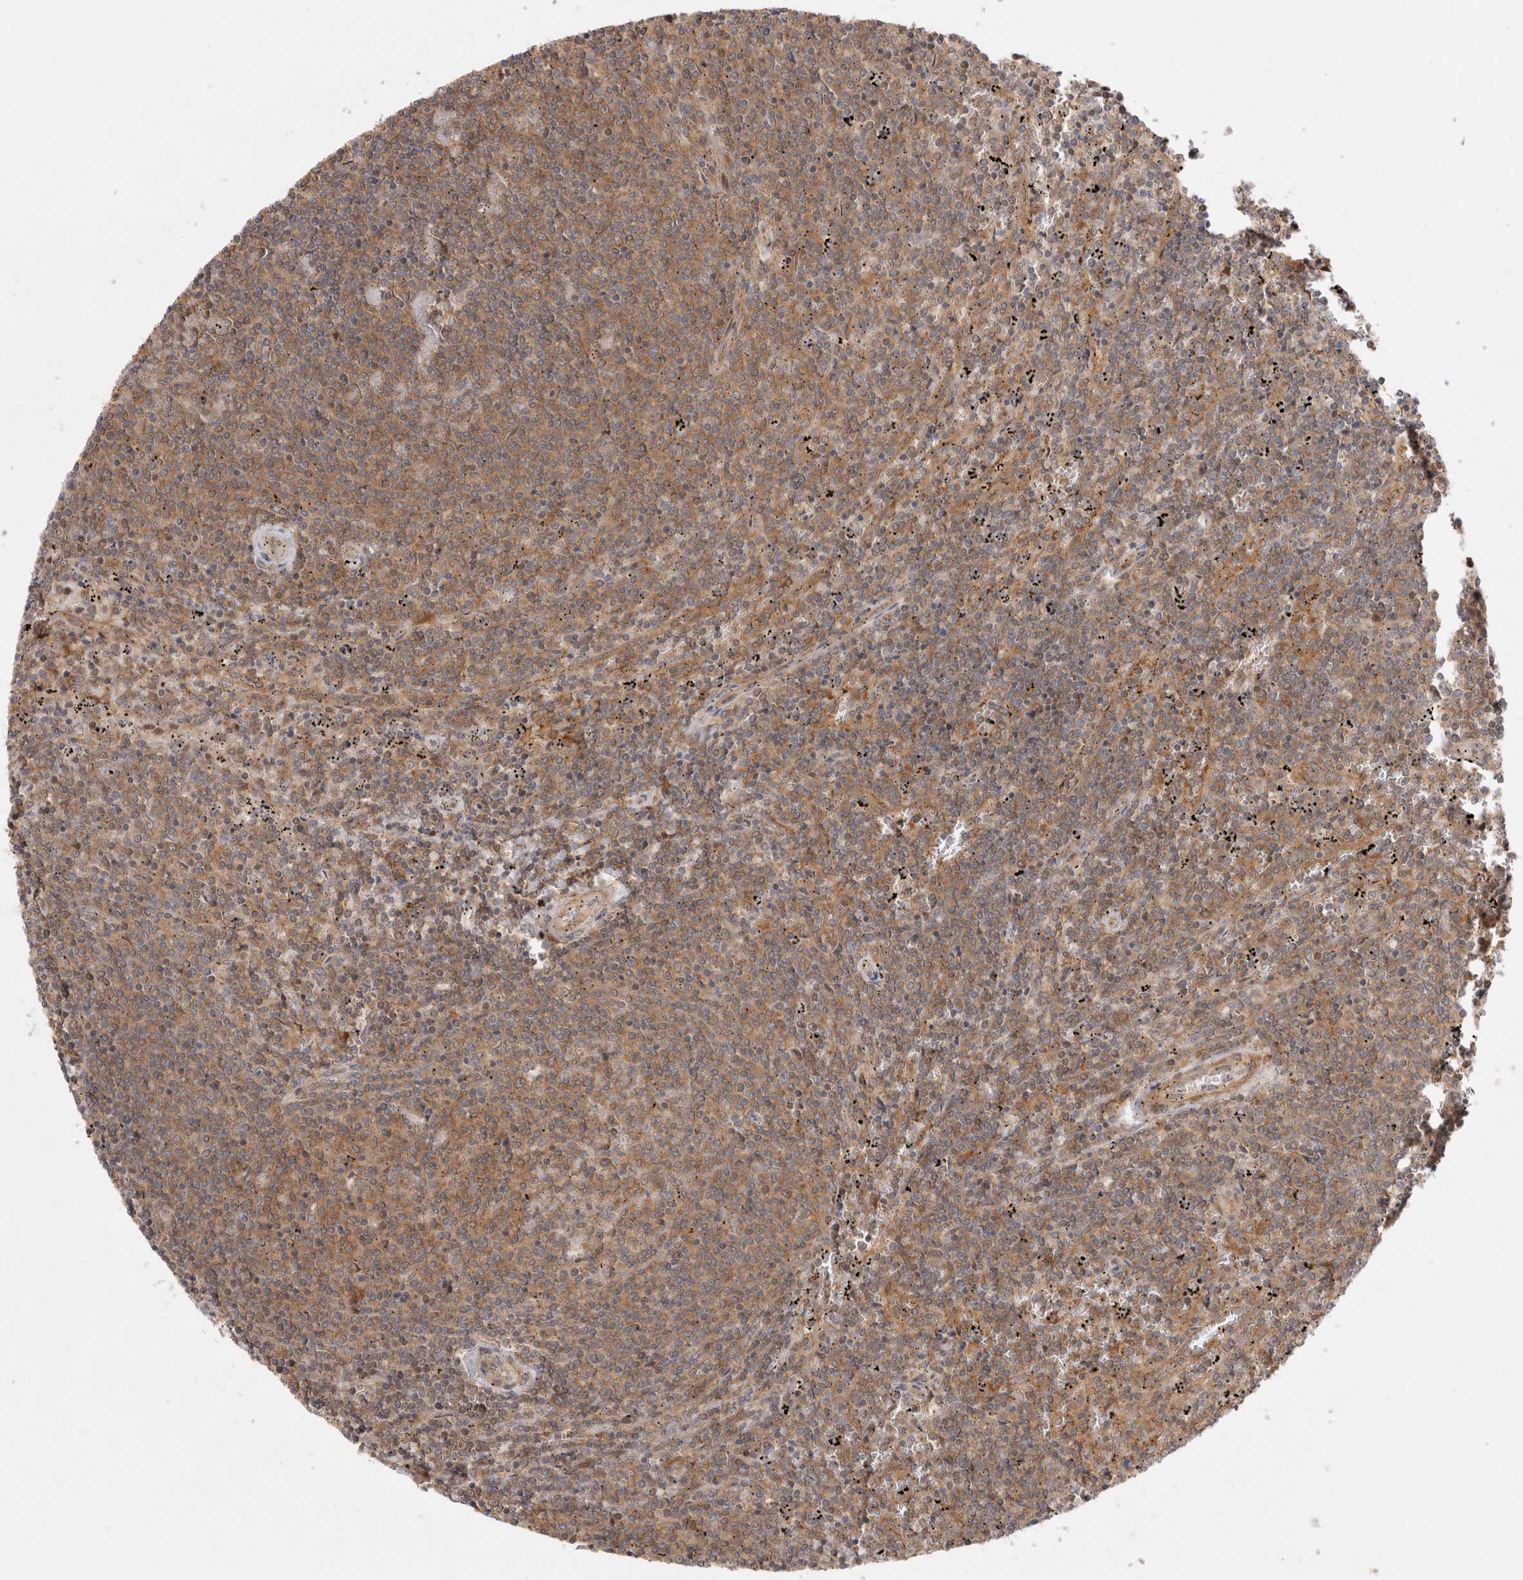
{"staining": {"intensity": "moderate", "quantity": ">75%", "location": "cytoplasmic/membranous"}, "tissue": "lymphoma", "cell_type": "Tumor cells", "image_type": "cancer", "snomed": [{"axis": "morphology", "description": "Malignant lymphoma, non-Hodgkin's type, Low grade"}, {"axis": "topography", "description": "Spleen"}], "caption": "This is an image of immunohistochemistry (IHC) staining of lymphoma, which shows moderate expression in the cytoplasmic/membranous of tumor cells.", "gene": "HTT", "patient": {"sex": "female", "age": 50}}